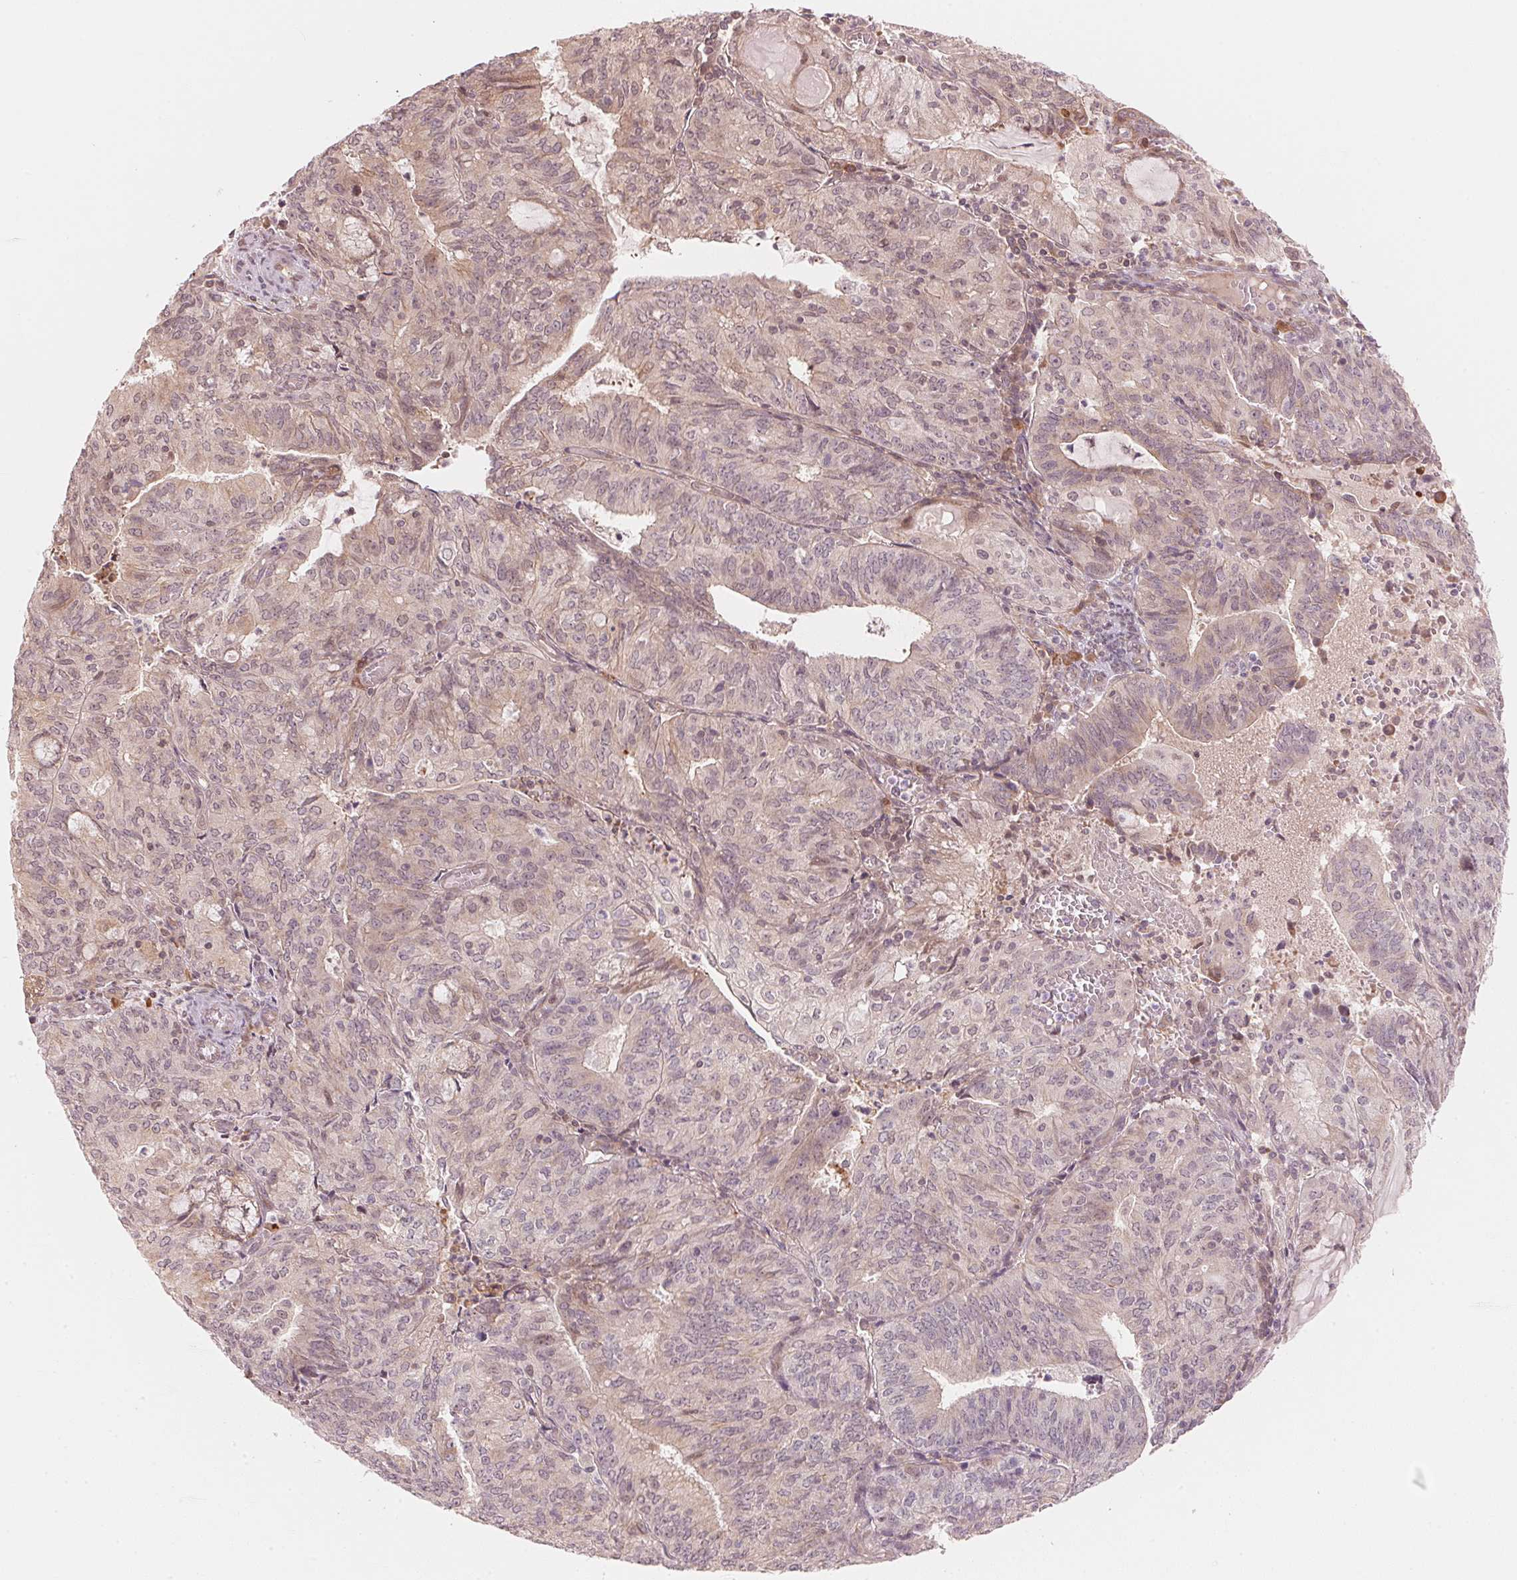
{"staining": {"intensity": "negative", "quantity": "none", "location": "none"}, "tissue": "endometrial cancer", "cell_type": "Tumor cells", "image_type": "cancer", "snomed": [{"axis": "morphology", "description": "Adenocarcinoma, NOS"}, {"axis": "topography", "description": "Endometrium"}], "caption": "Tumor cells are negative for protein expression in human endometrial adenocarcinoma. Brightfield microscopy of immunohistochemistry stained with DAB (3,3'-diaminobenzidine) (brown) and hematoxylin (blue), captured at high magnification.", "gene": "PRKN", "patient": {"sex": "female", "age": 82}}